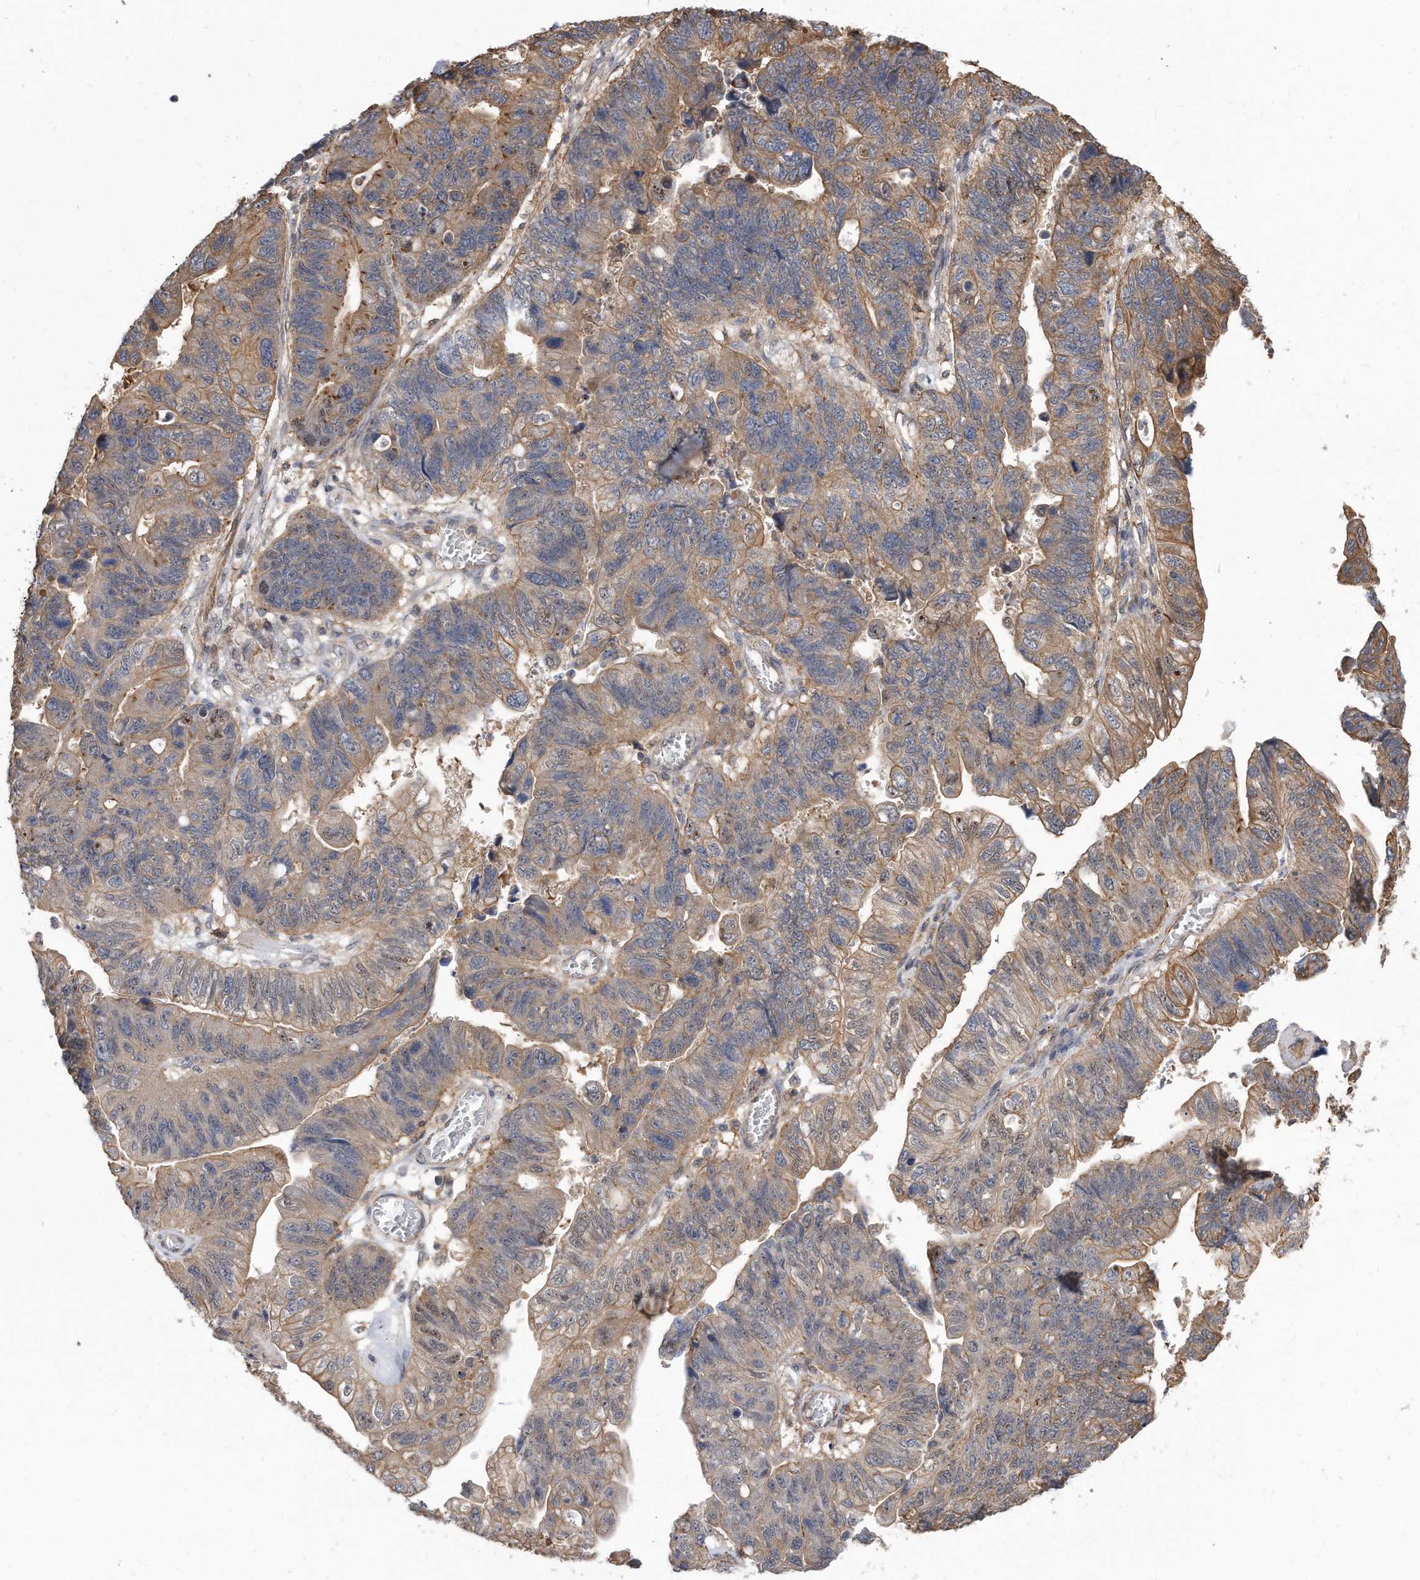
{"staining": {"intensity": "weak", "quantity": "25%-75%", "location": "cytoplasmic/membranous"}, "tissue": "stomach cancer", "cell_type": "Tumor cells", "image_type": "cancer", "snomed": [{"axis": "morphology", "description": "Adenocarcinoma, NOS"}, {"axis": "topography", "description": "Stomach"}], "caption": "About 25%-75% of tumor cells in stomach cancer (adenocarcinoma) exhibit weak cytoplasmic/membranous protein positivity as visualized by brown immunohistochemical staining.", "gene": "TCP1", "patient": {"sex": "male", "age": 59}}